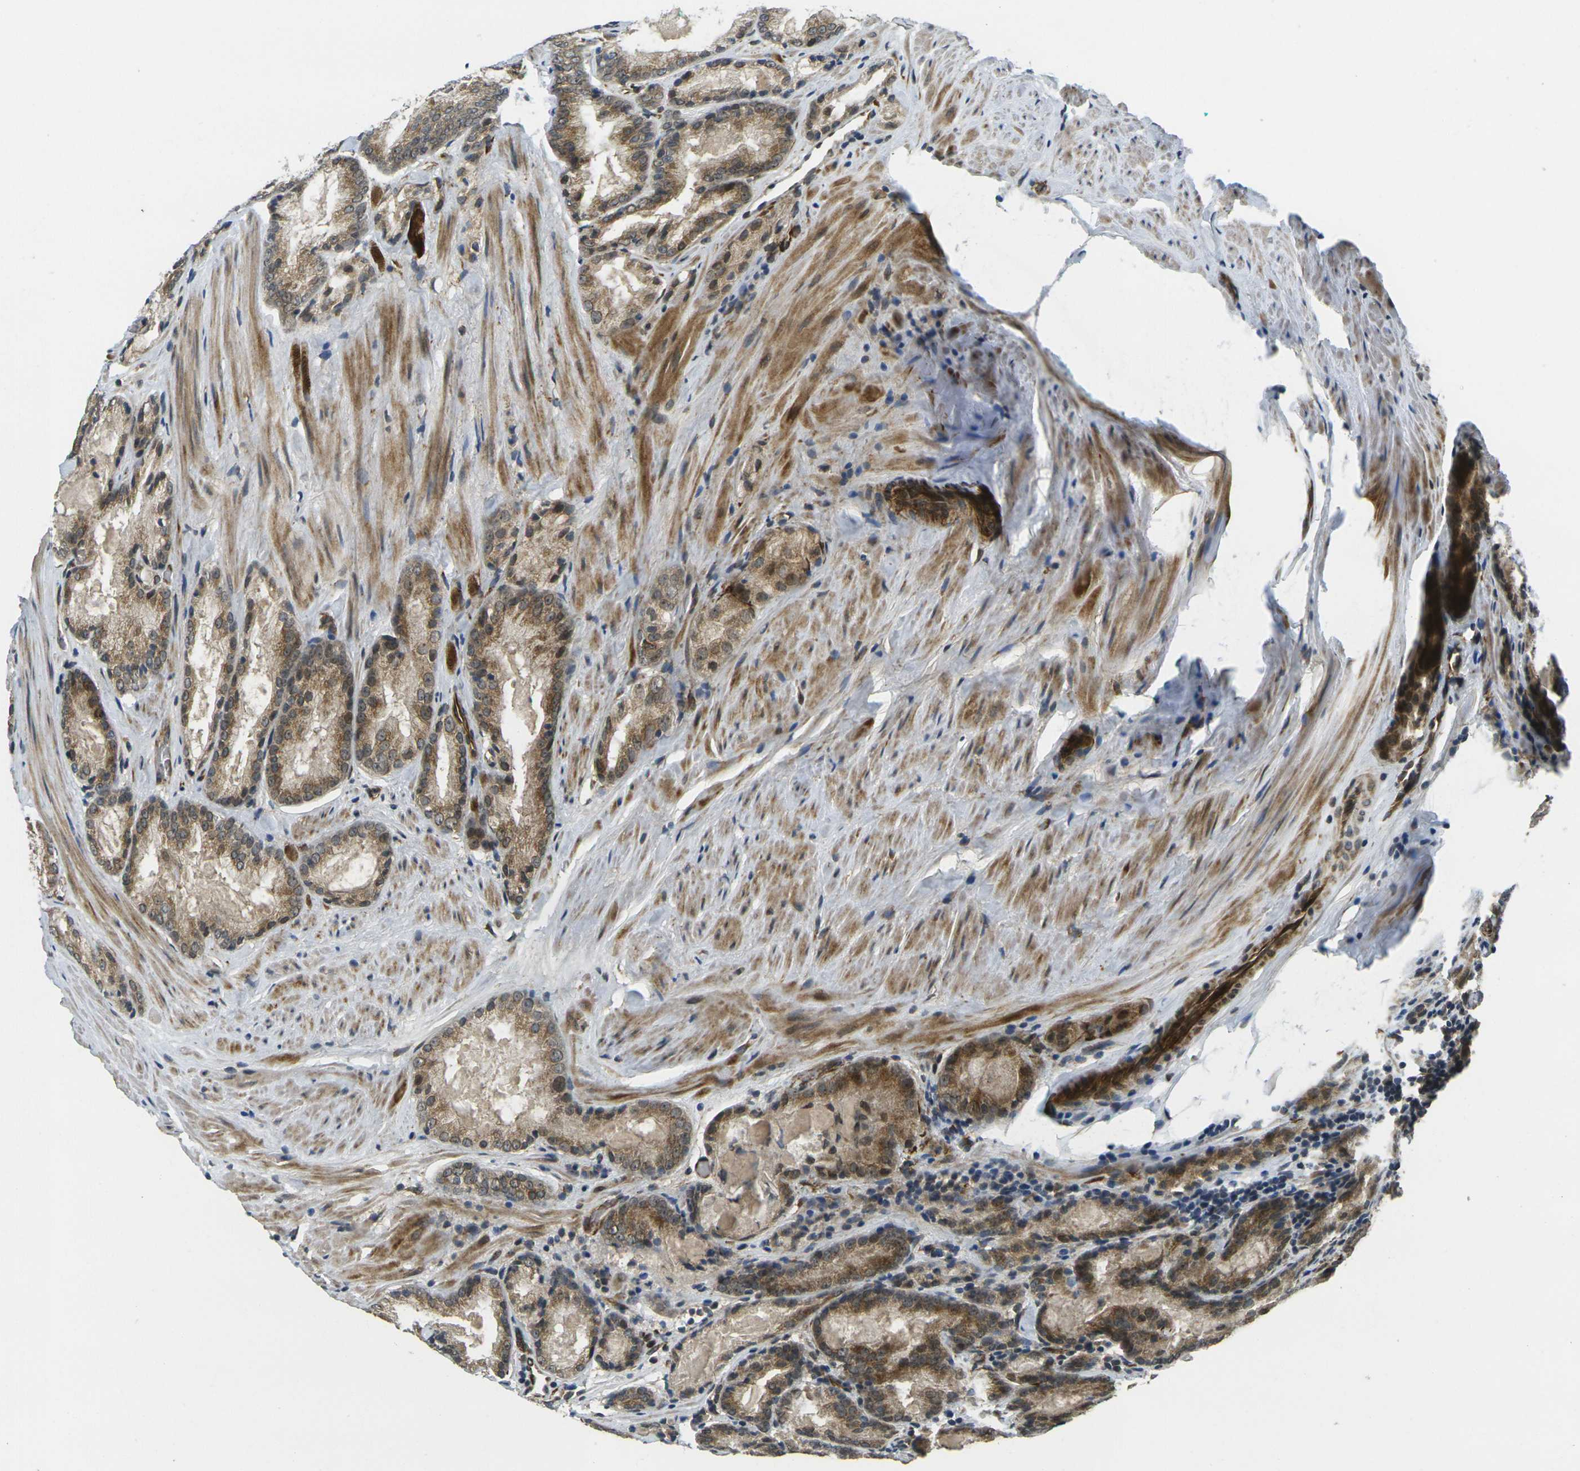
{"staining": {"intensity": "moderate", "quantity": ">75%", "location": "cytoplasmic/membranous"}, "tissue": "prostate cancer", "cell_type": "Tumor cells", "image_type": "cancer", "snomed": [{"axis": "morphology", "description": "Adenocarcinoma, Low grade"}, {"axis": "topography", "description": "Prostate"}], "caption": "Protein staining reveals moderate cytoplasmic/membranous expression in about >75% of tumor cells in prostate cancer (low-grade adenocarcinoma). Immunohistochemistry (ihc) stains the protein in brown and the nuclei are stained blue.", "gene": "FUT11", "patient": {"sex": "male", "age": 64}}